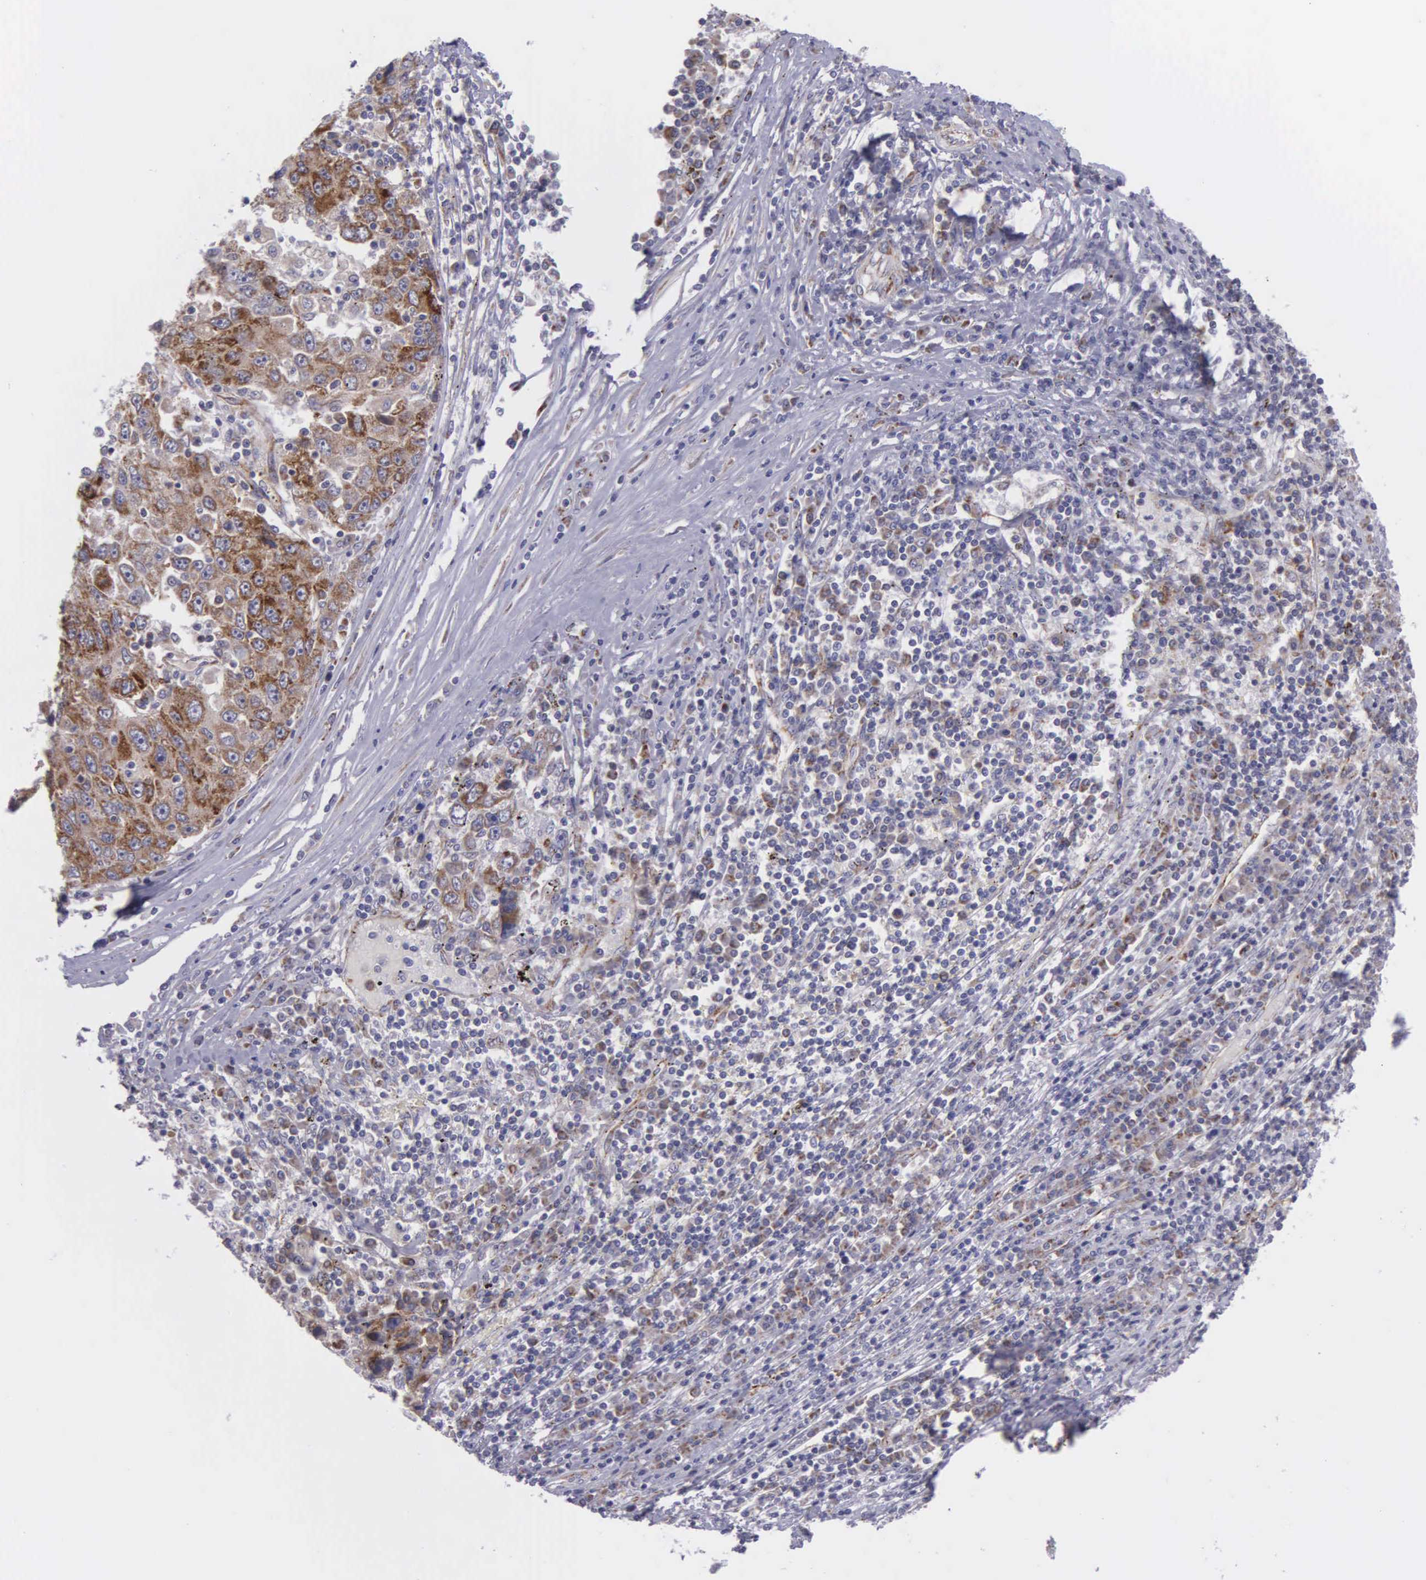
{"staining": {"intensity": "strong", "quantity": ">75%", "location": "cytoplasmic/membranous"}, "tissue": "liver cancer", "cell_type": "Tumor cells", "image_type": "cancer", "snomed": [{"axis": "morphology", "description": "Carcinoma, Hepatocellular, NOS"}, {"axis": "topography", "description": "Liver"}], "caption": "Human liver hepatocellular carcinoma stained with a brown dye displays strong cytoplasmic/membranous positive expression in approximately >75% of tumor cells.", "gene": "SYNJ2BP", "patient": {"sex": "male", "age": 49}}